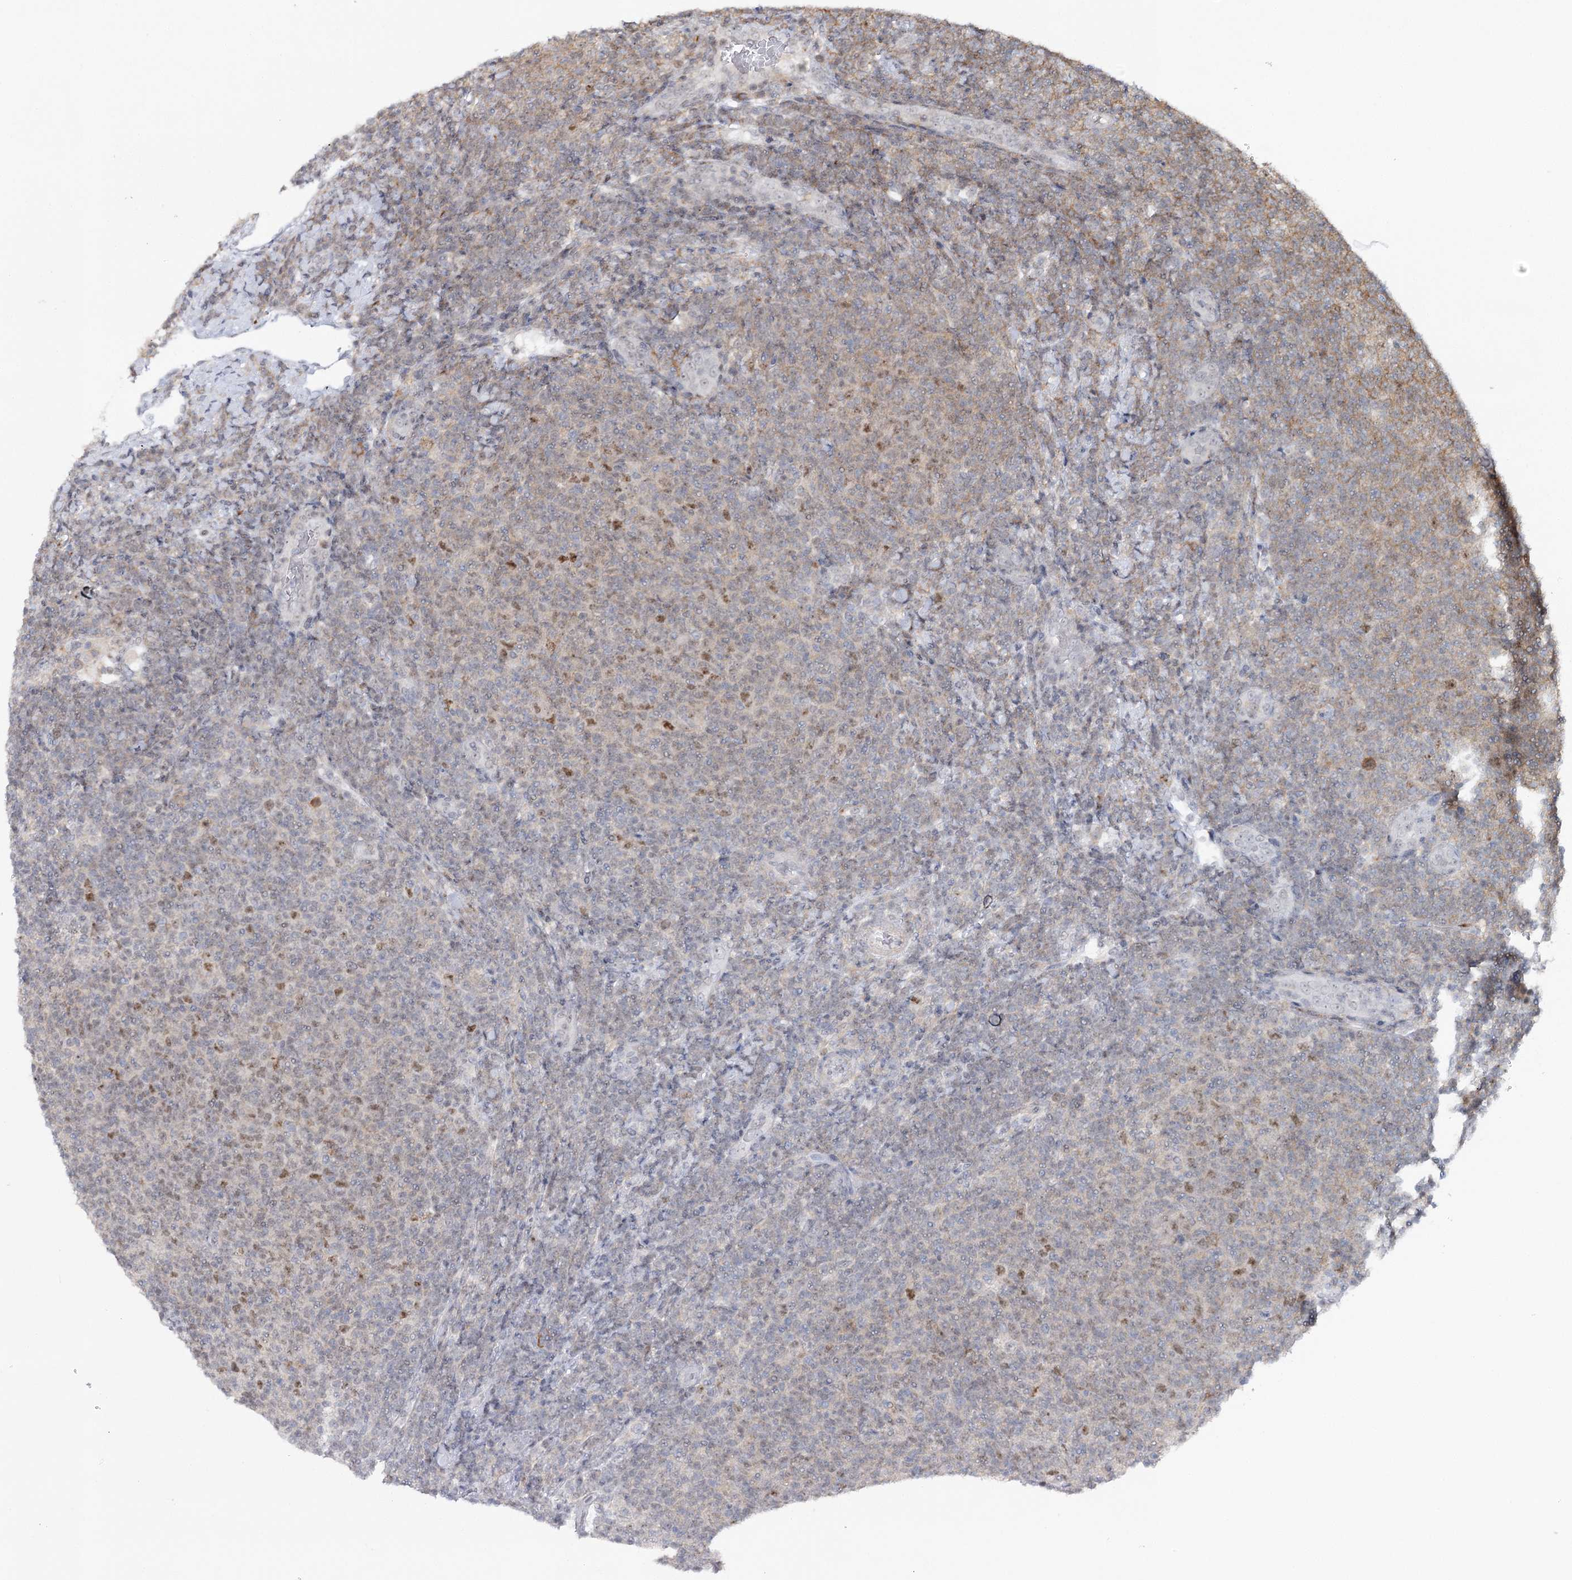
{"staining": {"intensity": "moderate", "quantity": "<25%", "location": "nuclear"}, "tissue": "lymphoma", "cell_type": "Tumor cells", "image_type": "cancer", "snomed": [{"axis": "morphology", "description": "Malignant lymphoma, non-Hodgkin's type, Low grade"}, {"axis": "topography", "description": "Lymph node"}], "caption": "DAB immunohistochemical staining of human low-grade malignant lymphoma, non-Hodgkin's type exhibits moderate nuclear protein positivity in about <25% of tumor cells.", "gene": "ZC3H8", "patient": {"sex": "male", "age": 66}}